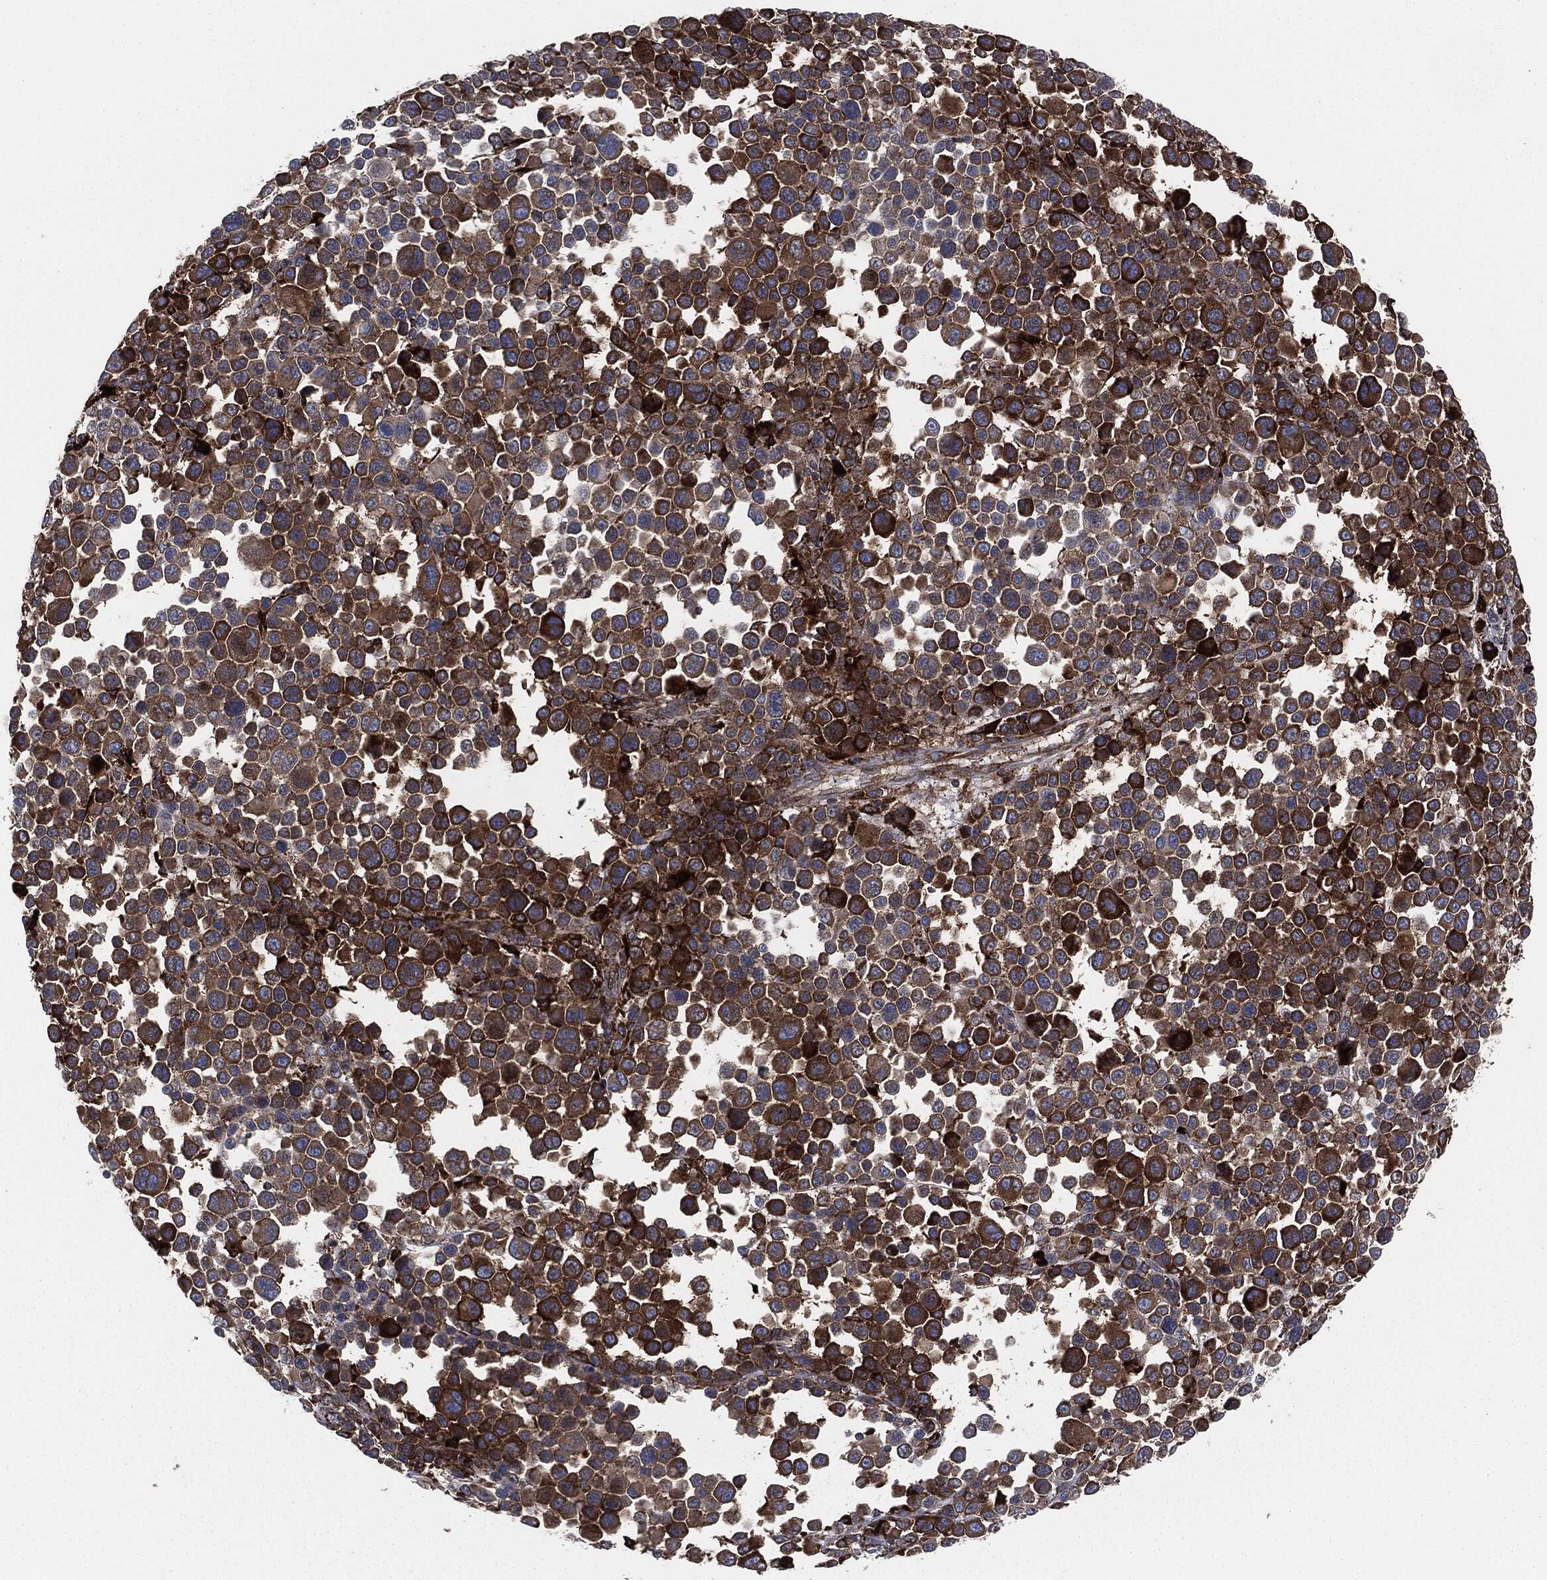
{"staining": {"intensity": "strong", "quantity": ">75%", "location": "cytoplasmic/membranous"}, "tissue": "melanoma", "cell_type": "Tumor cells", "image_type": "cancer", "snomed": [{"axis": "morphology", "description": "Malignant melanoma, NOS"}, {"axis": "topography", "description": "Skin"}], "caption": "Human malignant melanoma stained with a protein marker shows strong staining in tumor cells.", "gene": "CALR", "patient": {"sex": "female", "age": 57}}